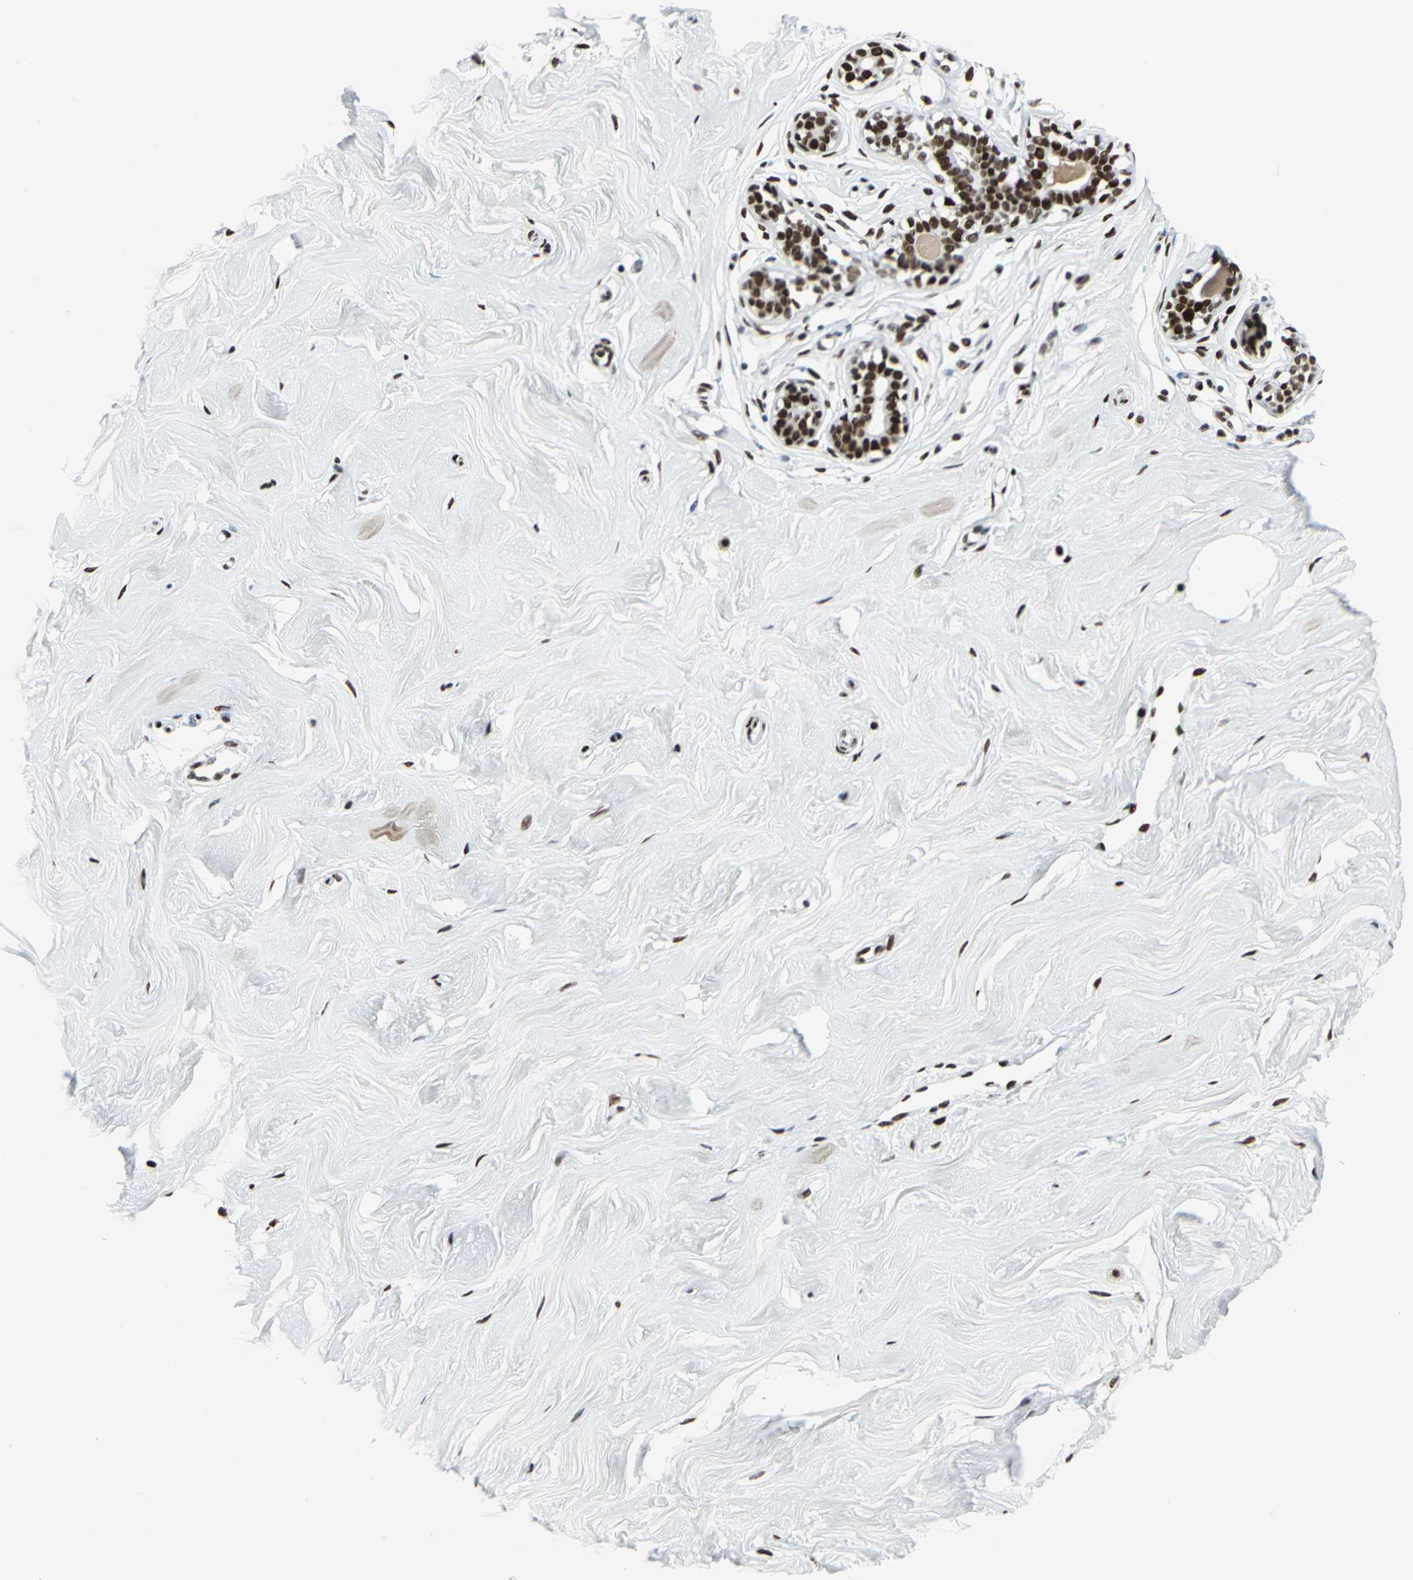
{"staining": {"intensity": "moderate", "quantity": ">75%", "location": "nuclear"}, "tissue": "breast", "cell_type": "Adipocytes", "image_type": "normal", "snomed": [{"axis": "morphology", "description": "Normal tissue, NOS"}, {"axis": "topography", "description": "Breast"}], "caption": "Protein expression analysis of unremarkable breast shows moderate nuclear positivity in about >75% of adipocytes. Immunohistochemistry stains the protein in brown and the nuclei are stained blue.", "gene": "HDAC2", "patient": {"sex": "female", "age": 23}}